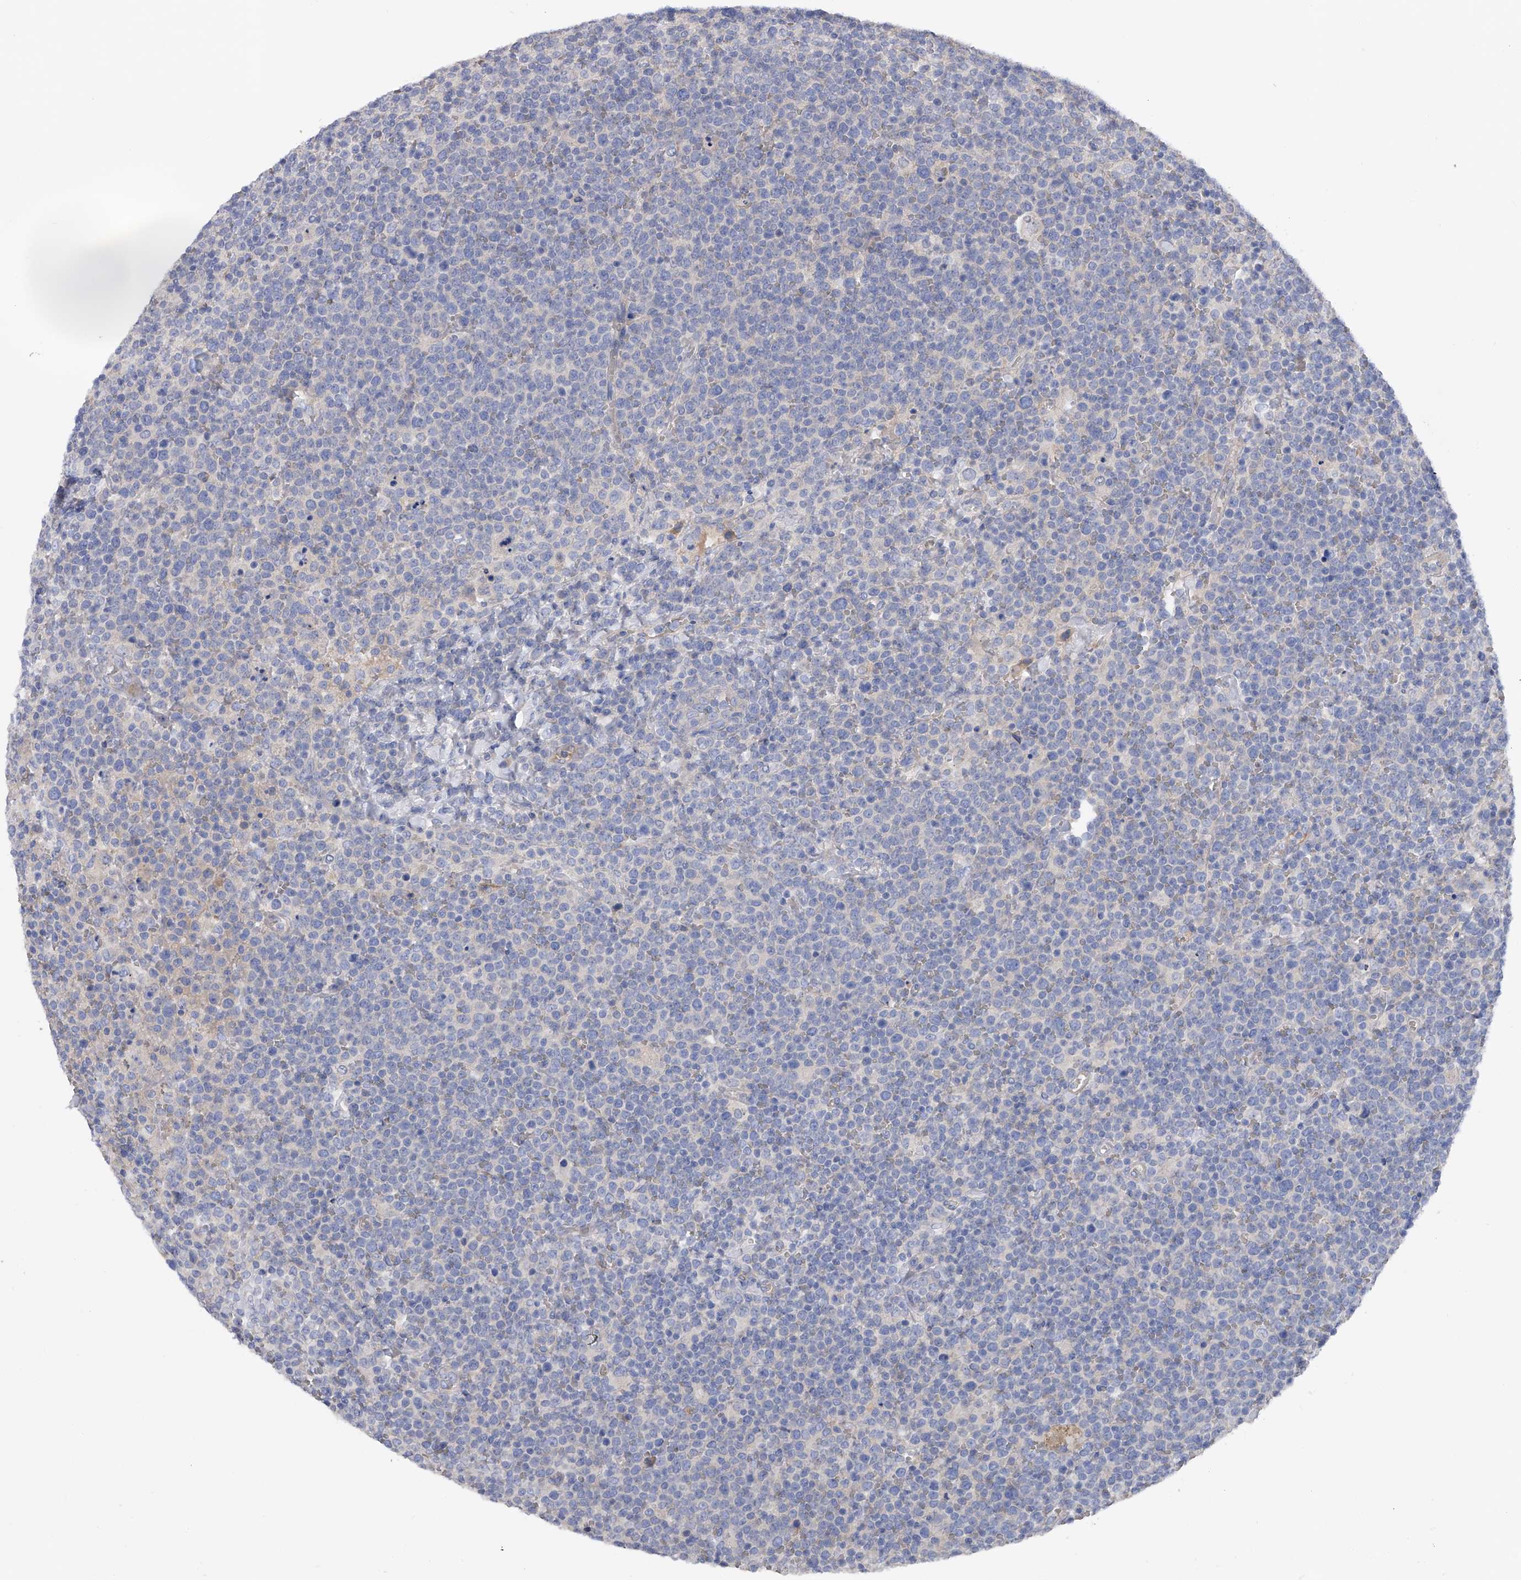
{"staining": {"intensity": "negative", "quantity": "none", "location": "none"}, "tissue": "lymphoma", "cell_type": "Tumor cells", "image_type": "cancer", "snomed": [{"axis": "morphology", "description": "Malignant lymphoma, non-Hodgkin's type, High grade"}, {"axis": "topography", "description": "Lymph node"}], "caption": "High power microscopy histopathology image of an immunohistochemistry (IHC) photomicrograph of malignant lymphoma, non-Hodgkin's type (high-grade), revealing no significant expression in tumor cells.", "gene": "RWDD2A", "patient": {"sex": "male", "age": 61}}